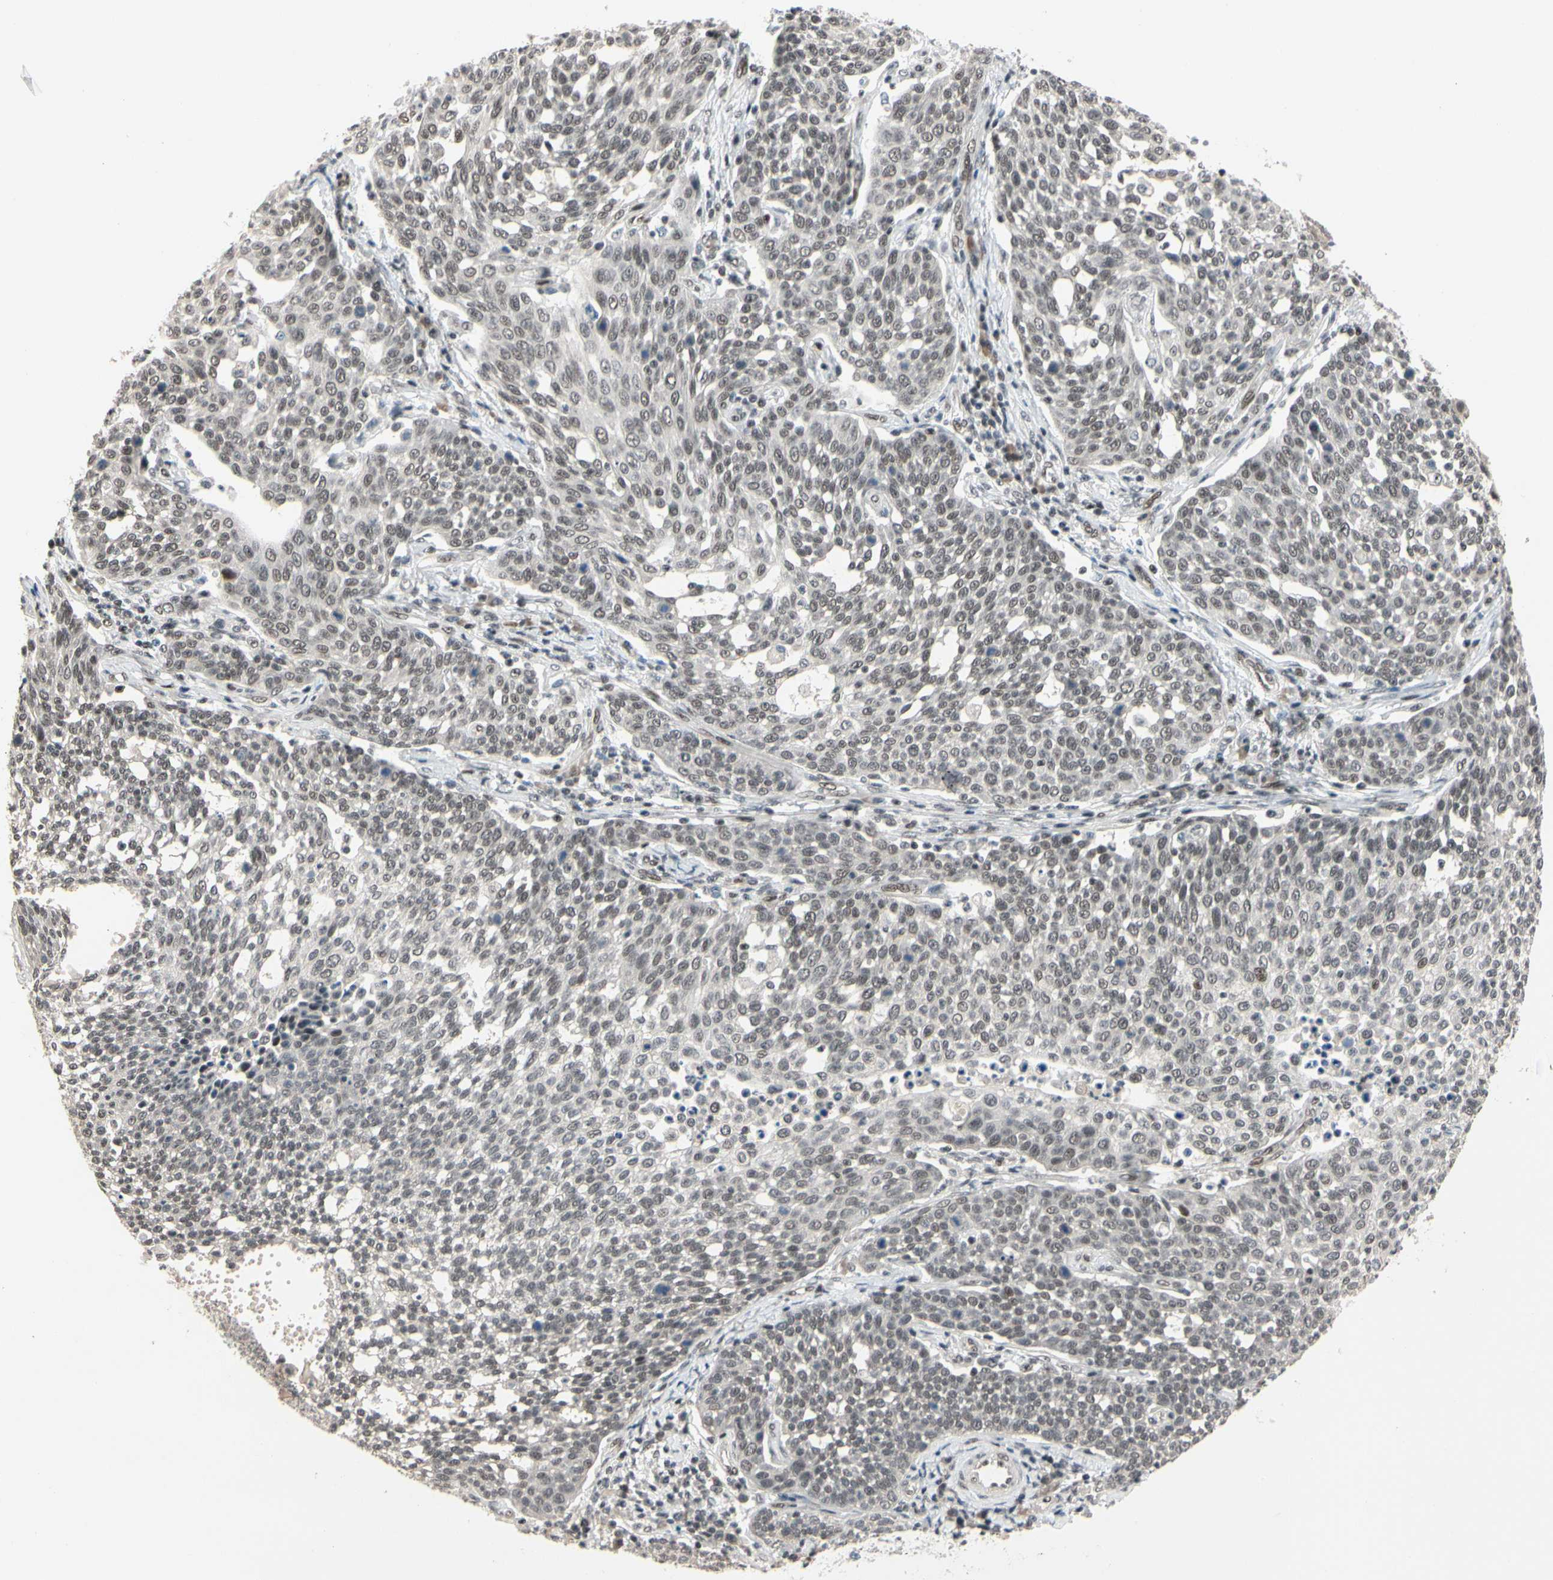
{"staining": {"intensity": "weak", "quantity": "25%-75%", "location": "nuclear"}, "tissue": "cervical cancer", "cell_type": "Tumor cells", "image_type": "cancer", "snomed": [{"axis": "morphology", "description": "Squamous cell carcinoma, NOS"}, {"axis": "topography", "description": "Cervix"}], "caption": "Protein analysis of cervical cancer (squamous cell carcinoma) tissue exhibits weak nuclear positivity in approximately 25%-75% of tumor cells.", "gene": "TAF4", "patient": {"sex": "female", "age": 34}}